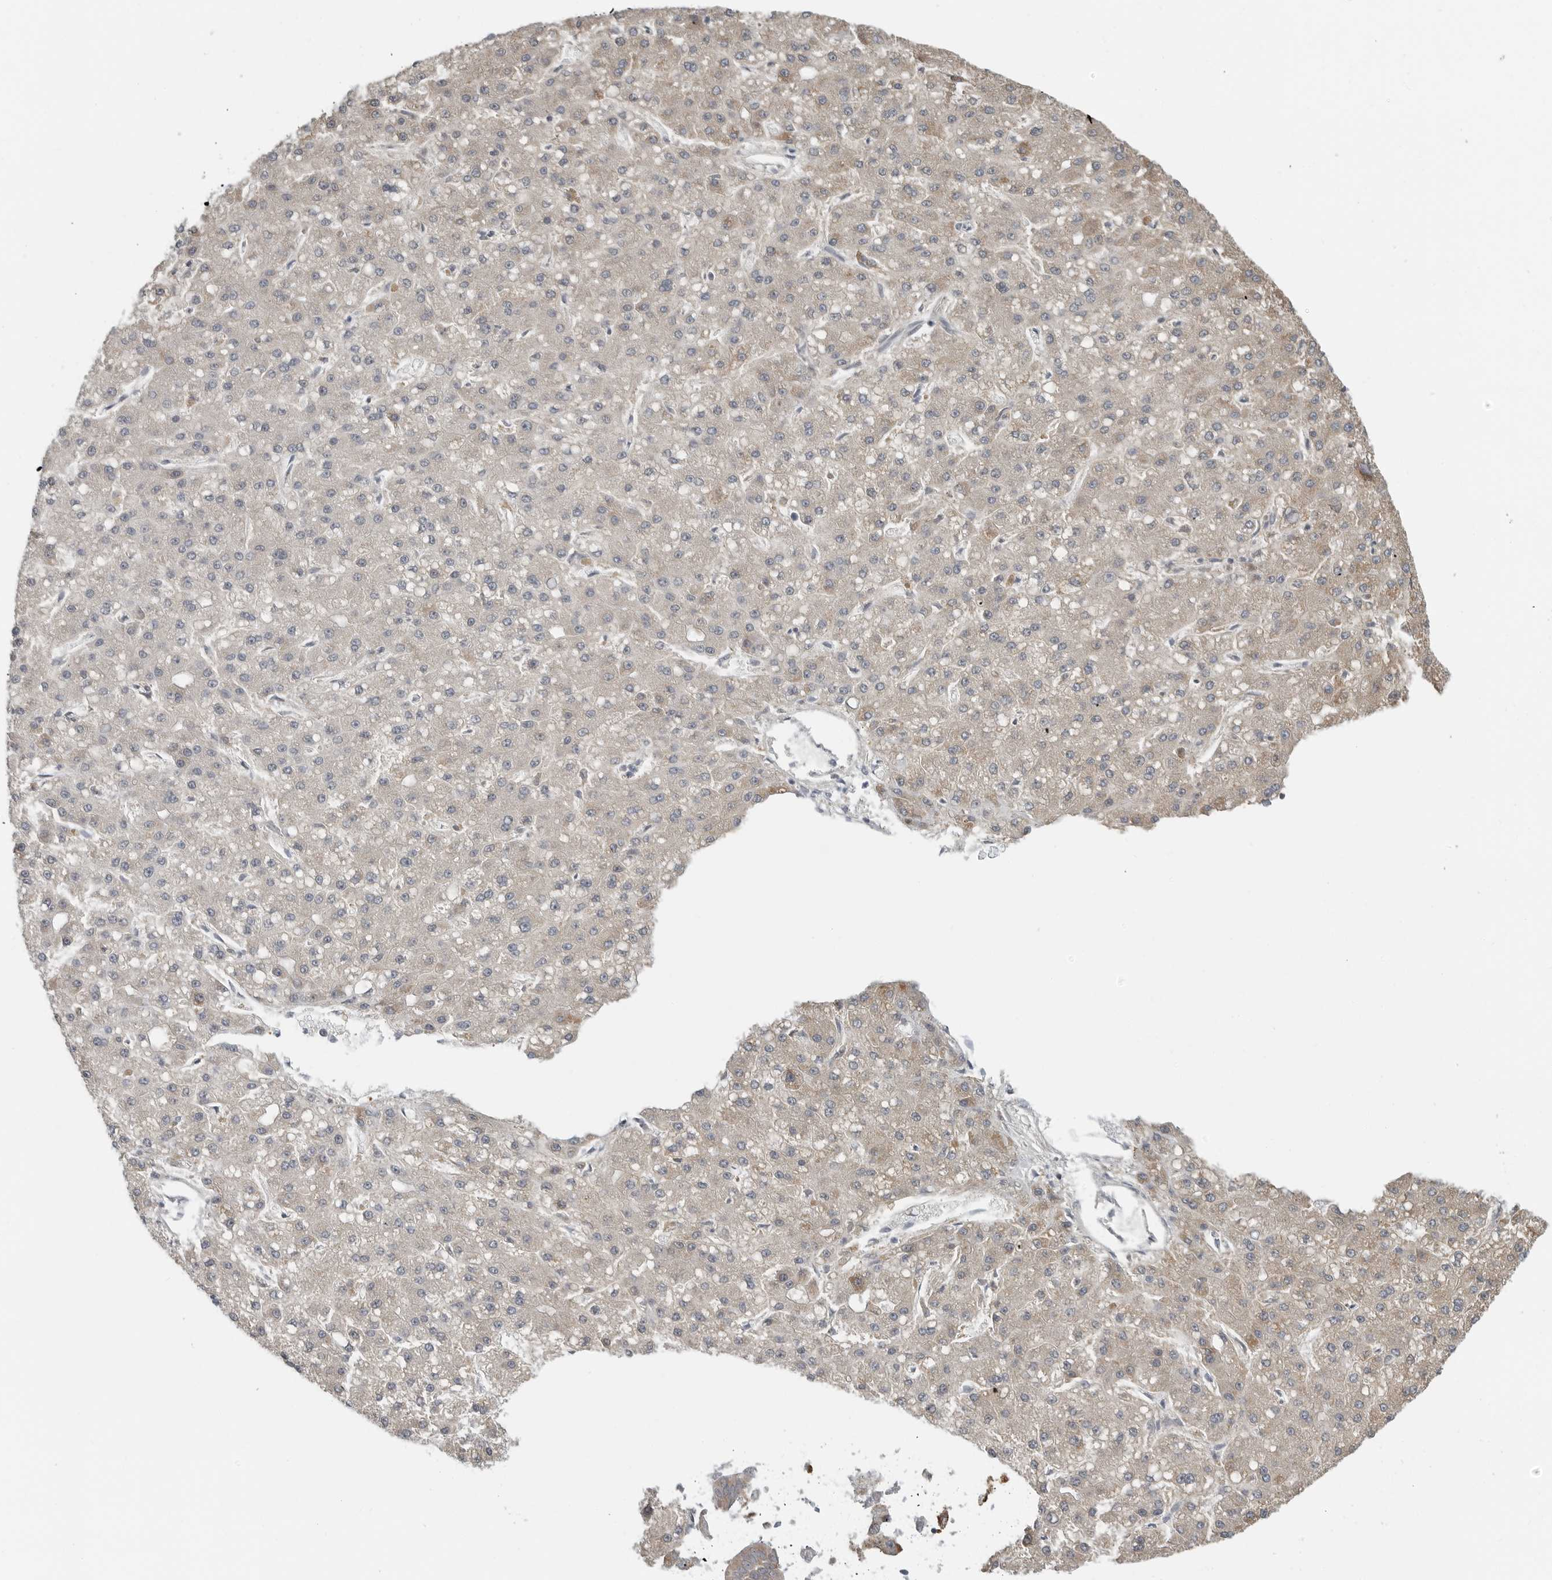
{"staining": {"intensity": "weak", "quantity": "25%-75%", "location": "cytoplasmic/membranous"}, "tissue": "liver cancer", "cell_type": "Tumor cells", "image_type": "cancer", "snomed": [{"axis": "morphology", "description": "Carcinoma, Hepatocellular, NOS"}, {"axis": "topography", "description": "Liver"}], "caption": "A brown stain highlights weak cytoplasmic/membranous staining of a protein in human liver hepatocellular carcinoma tumor cells. (Stains: DAB (3,3'-diaminobenzidine) in brown, nuclei in blue, Microscopy: brightfield microscopy at high magnification).", "gene": "IL12RB2", "patient": {"sex": "male", "age": 67}}